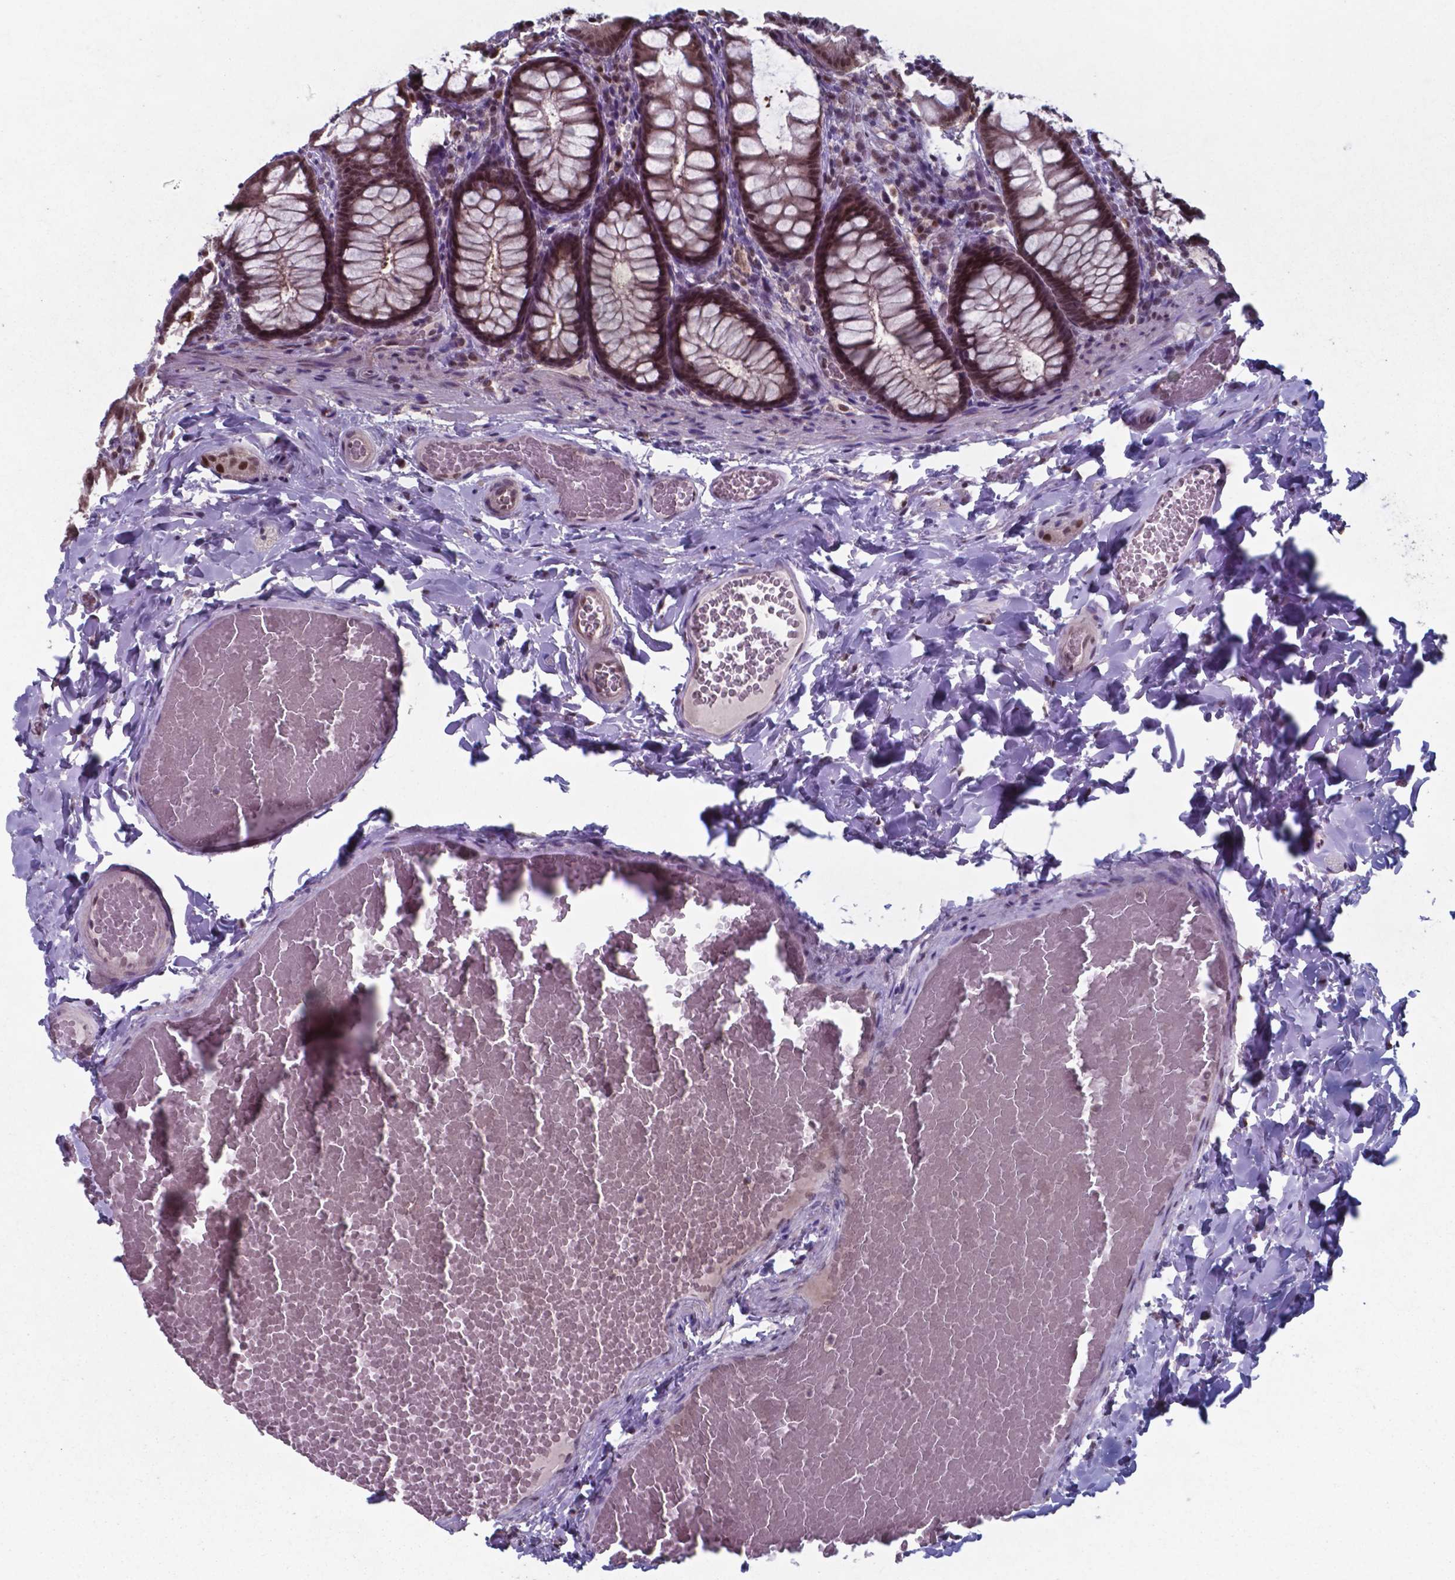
{"staining": {"intensity": "weak", "quantity": "25%-75%", "location": "nuclear"}, "tissue": "colon", "cell_type": "Endothelial cells", "image_type": "normal", "snomed": [{"axis": "morphology", "description": "Normal tissue, NOS"}, {"axis": "topography", "description": "Colon"}], "caption": "A low amount of weak nuclear positivity is seen in about 25%-75% of endothelial cells in benign colon. The staining was performed using DAB (3,3'-diaminobenzidine), with brown indicating positive protein expression. Nuclei are stained blue with hematoxylin.", "gene": "UBA1", "patient": {"sex": "male", "age": 47}}